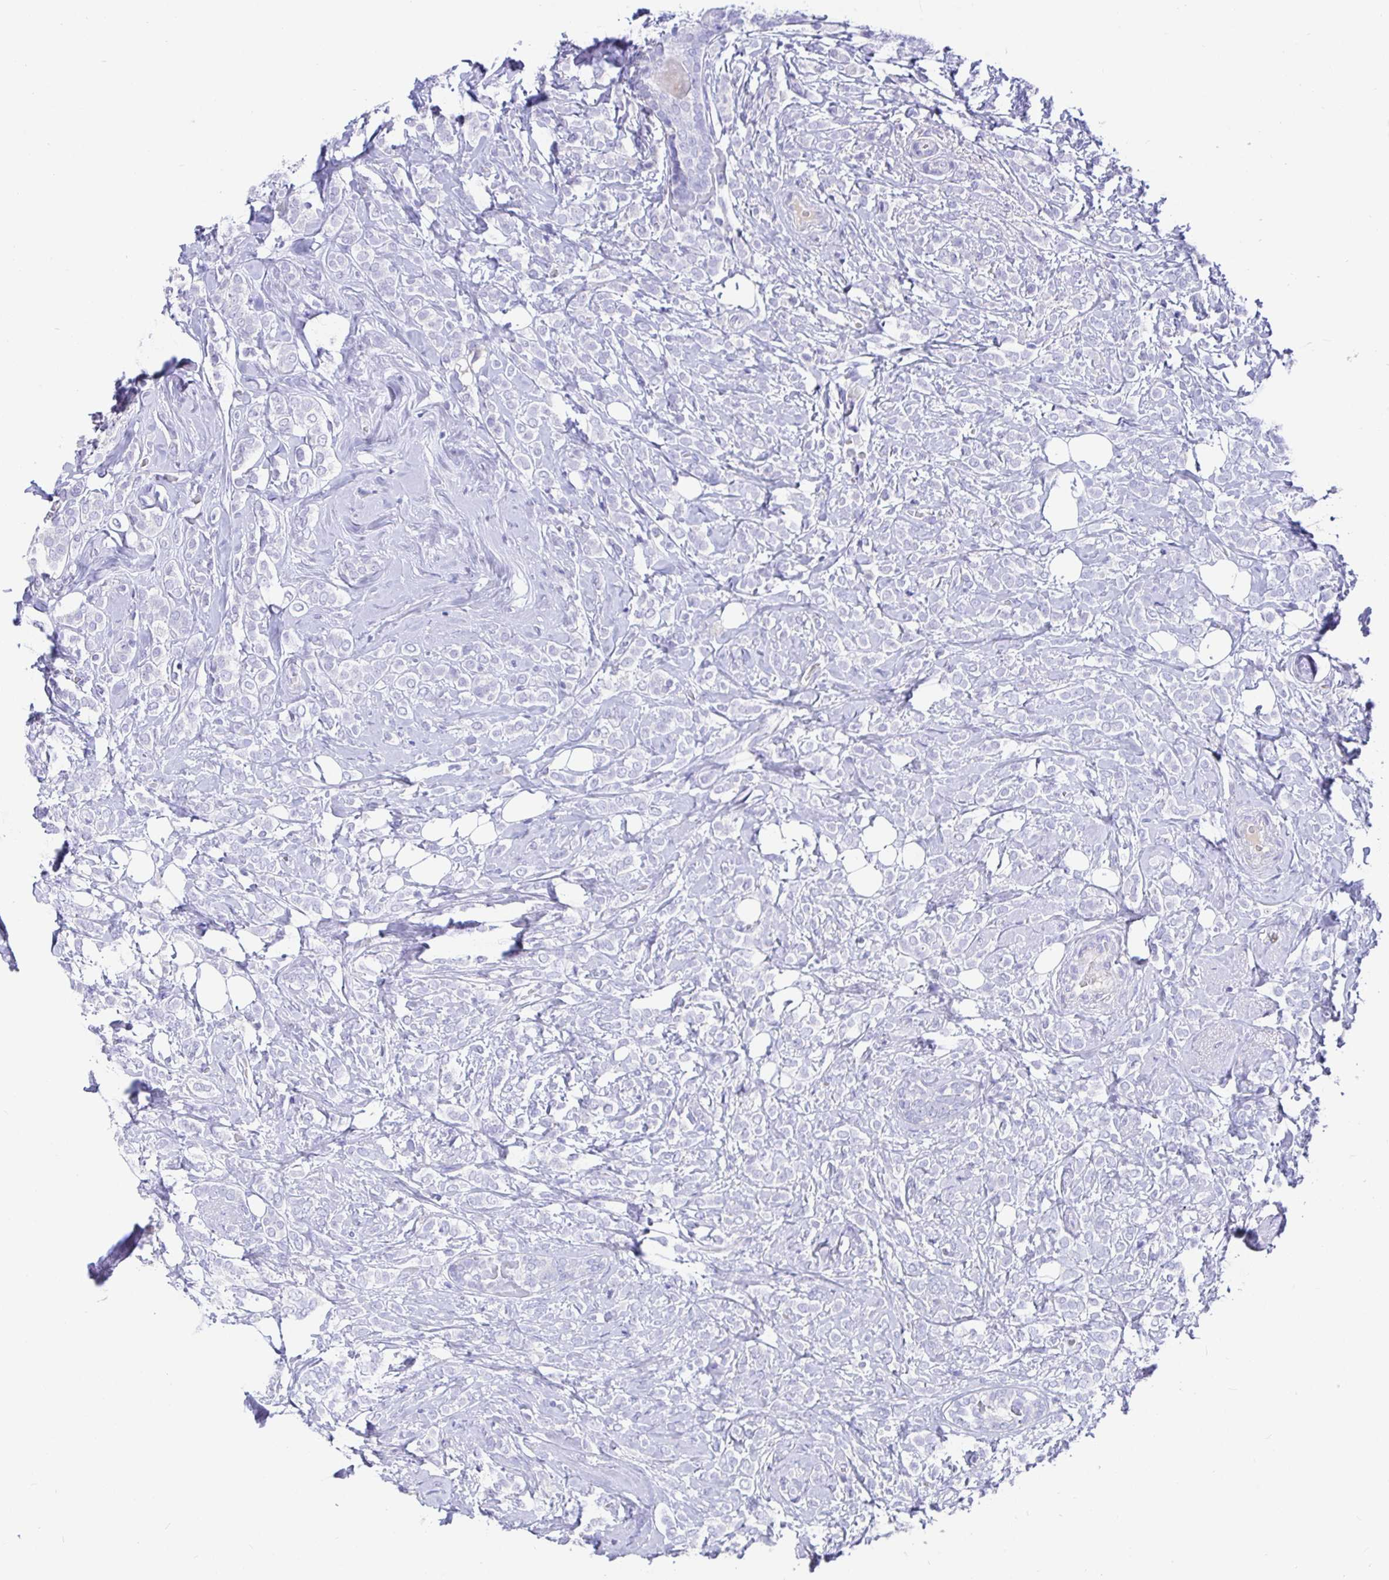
{"staining": {"intensity": "negative", "quantity": "none", "location": "none"}, "tissue": "breast cancer", "cell_type": "Tumor cells", "image_type": "cancer", "snomed": [{"axis": "morphology", "description": "Lobular carcinoma"}, {"axis": "topography", "description": "Breast"}], "caption": "Immunohistochemical staining of lobular carcinoma (breast) demonstrates no significant positivity in tumor cells.", "gene": "TPTE", "patient": {"sex": "female", "age": 49}}